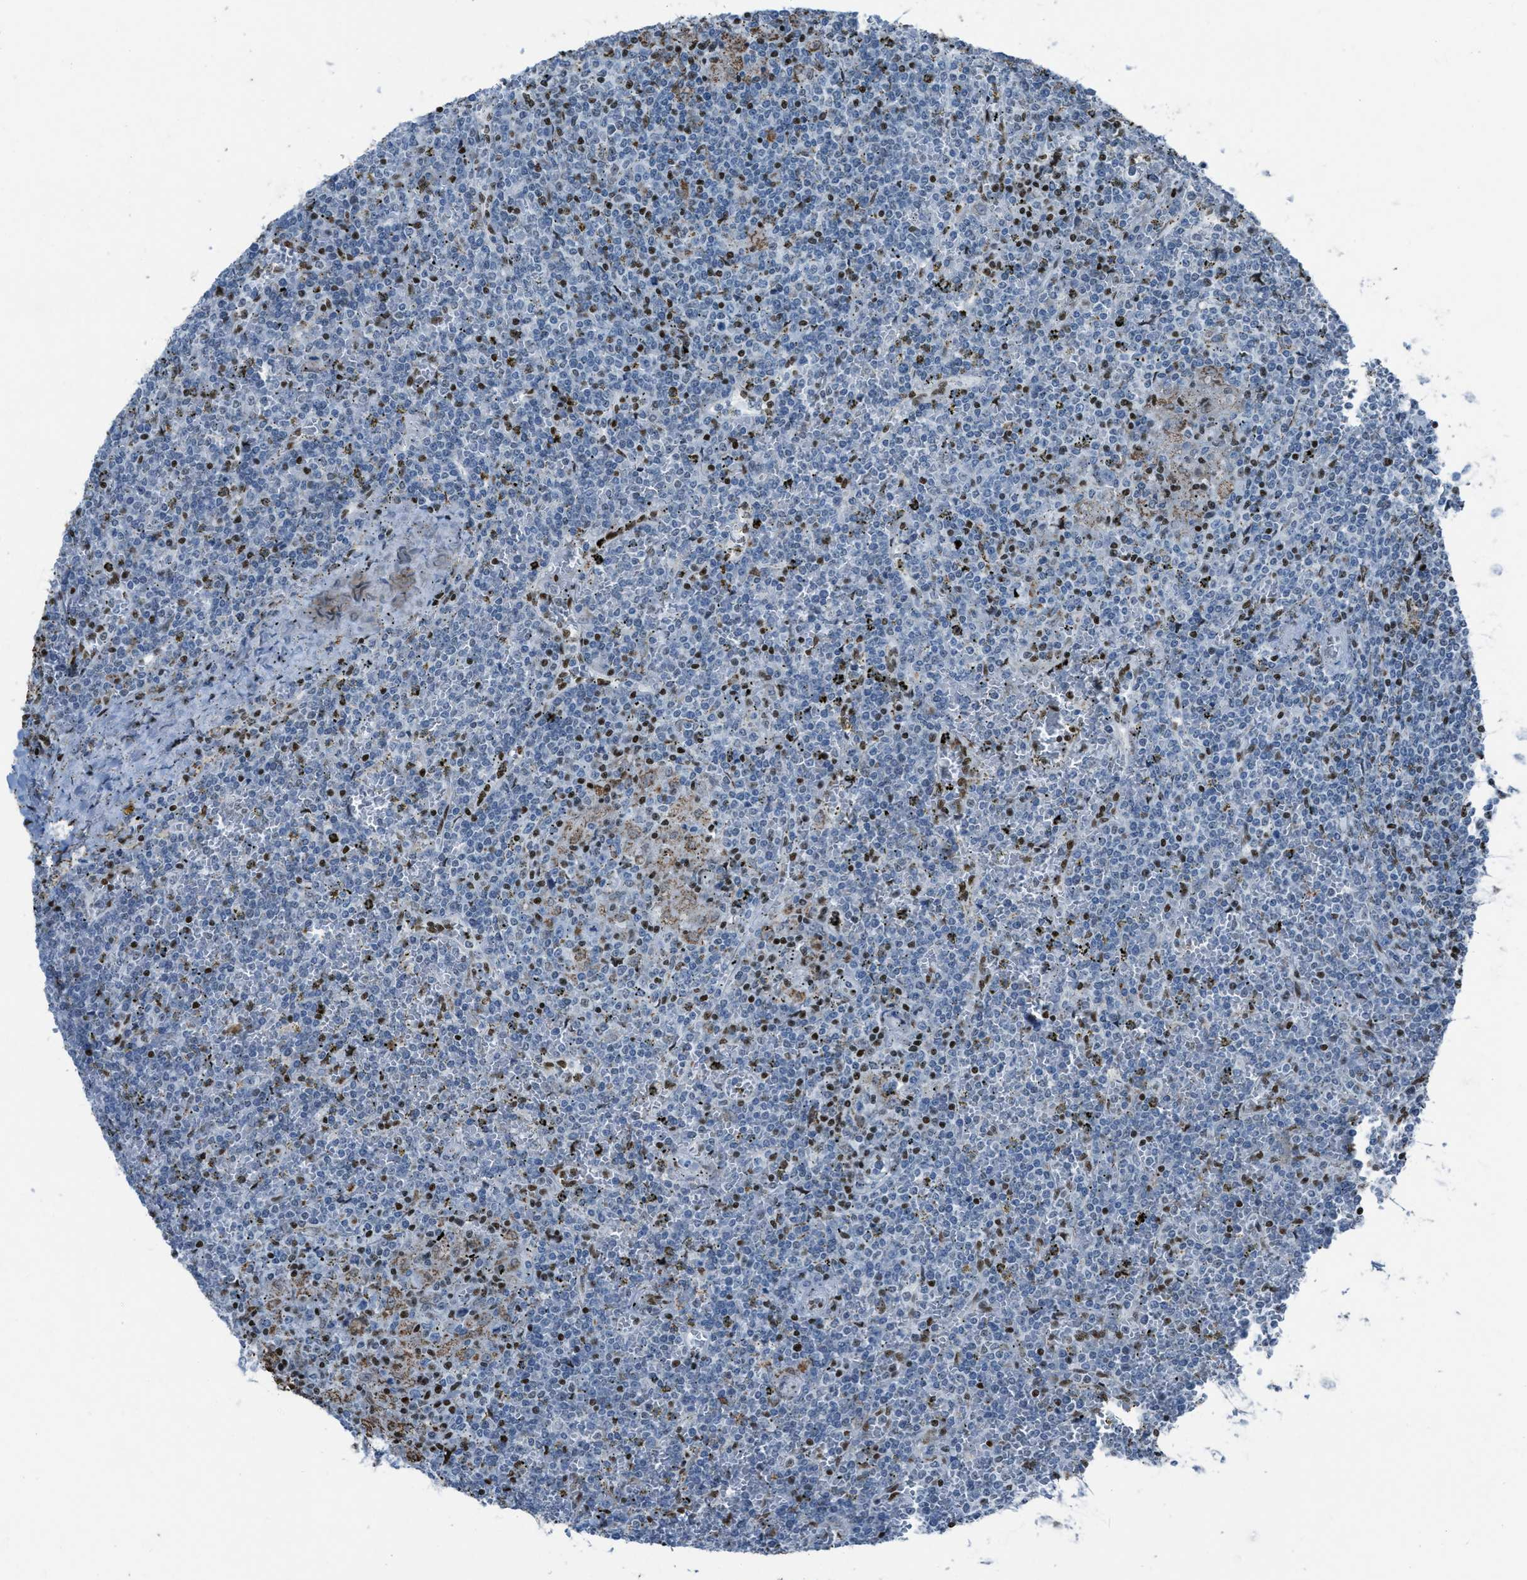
{"staining": {"intensity": "negative", "quantity": "none", "location": "none"}, "tissue": "lymphoma", "cell_type": "Tumor cells", "image_type": "cancer", "snomed": [{"axis": "morphology", "description": "Malignant lymphoma, non-Hodgkin's type, Low grade"}, {"axis": "topography", "description": "Spleen"}], "caption": "Malignant lymphoma, non-Hodgkin's type (low-grade) stained for a protein using IHC exhibits no staining tumor cells.", "gene": "SLFN5", "patient": {"sex": "female", "age": 19}}